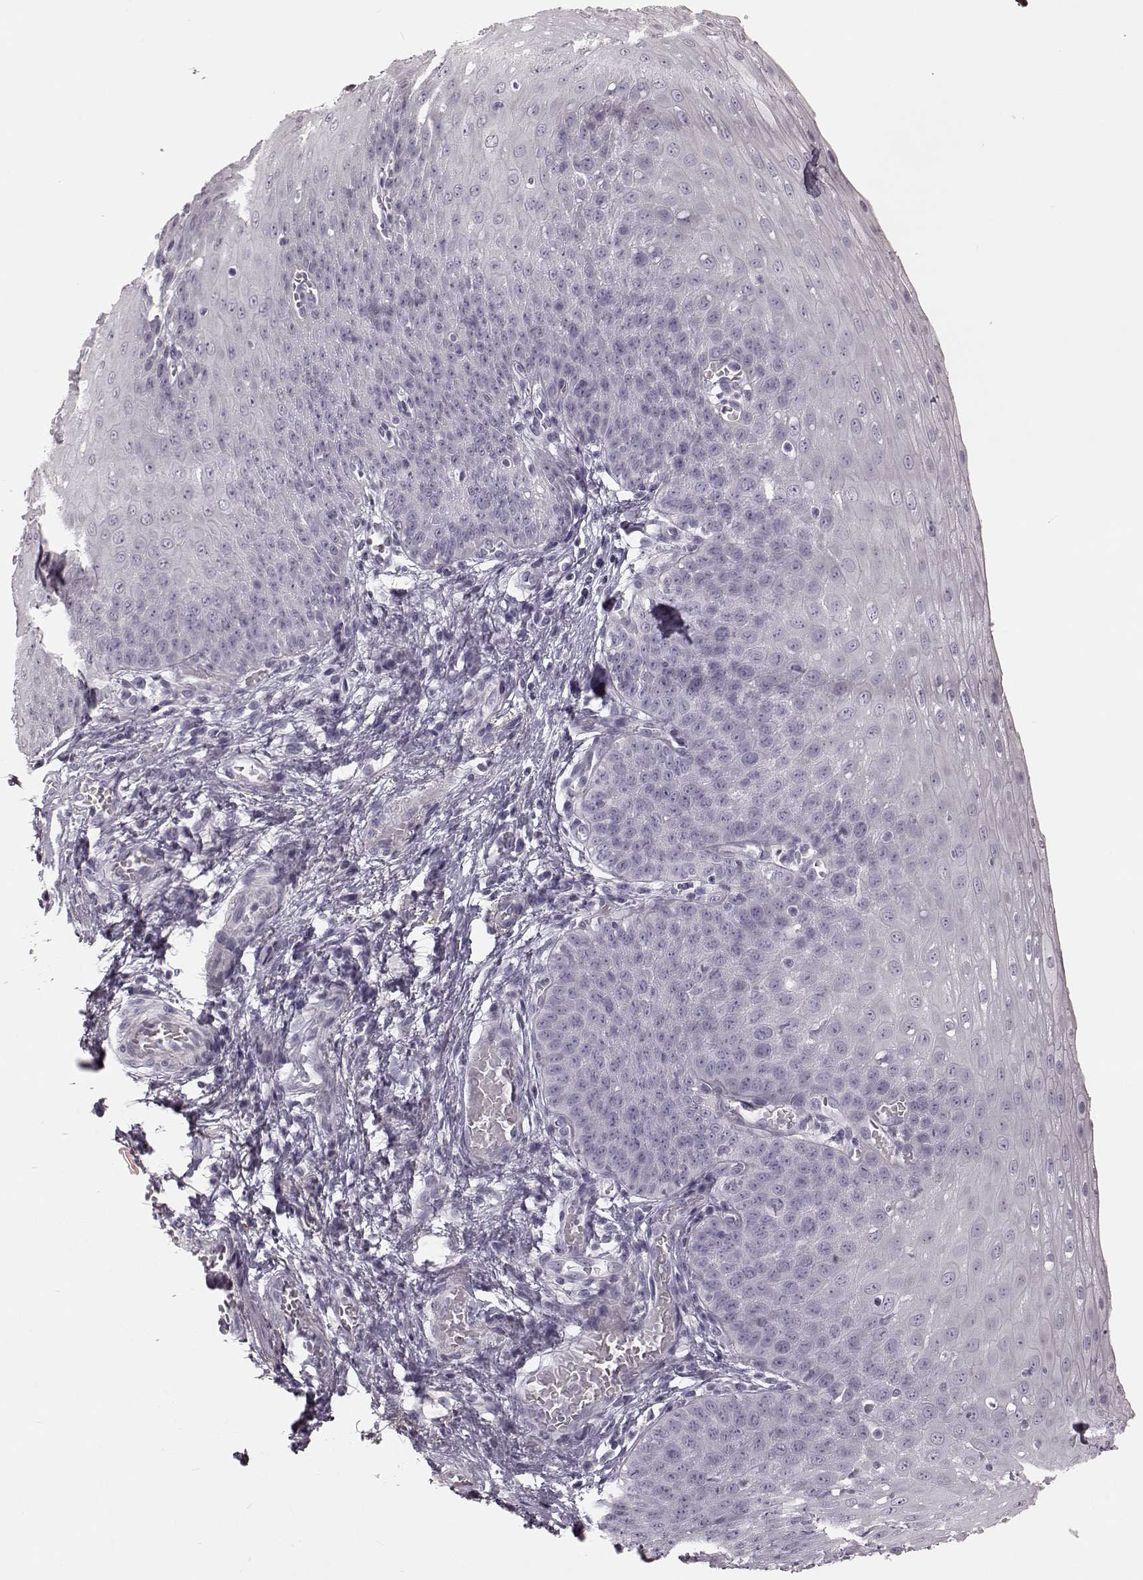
{"staining": {"intensity": "negative", "quantity": "none", "location": "none"}, "tissue": "esophagus", "cell_type": "Squamous epithelial cells", "image_type": "normal", "snomed": [{"axis": "morphology", "description": "Normal tissue, NOS"}, {"axis": "topography", "description": "Esophagus"}], "caption": "There is no significant staining in squamous epithelial cells of esophagus. The staining was performed using DAB (3,3'-diaminobenzidine) to visualize the protein expression in brown, while the nuclei were stained in blue with hematoxylin (Magnification: 20x).", "gene": "ZNF433", "patient": {"sex": "male", "age": 71}}